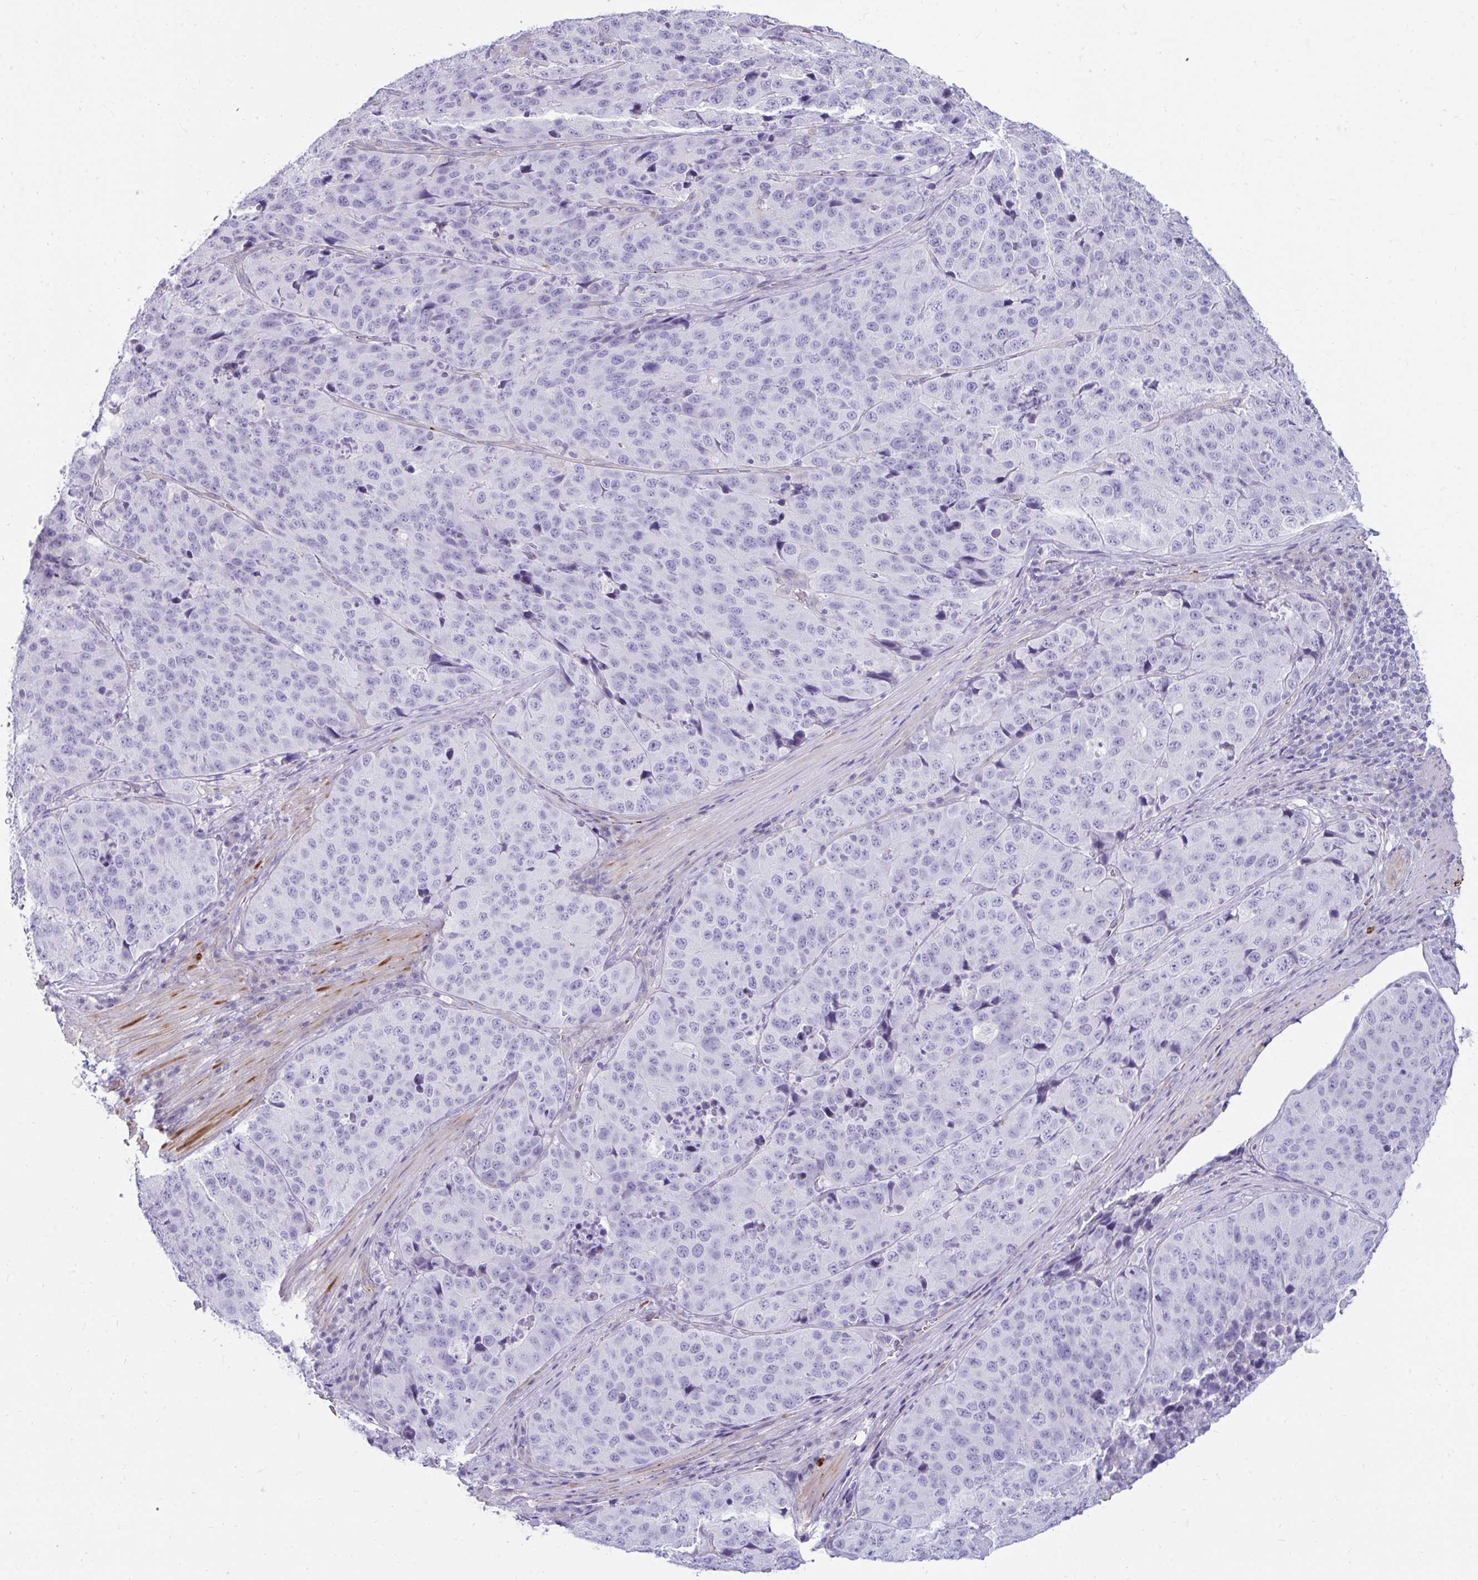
{"staining": {"intensity": "negative", "quantity": "none", "location": "none"}, "tissue": "stomach cancer", "cell_type": "Tumor cells", "image_type": "cancer", "snomed": [{"axis": "morphology", "description": "Adenocarcinoma, NOS"}, {"axis": "topography", "description": "Stomach"}], "caption": "Stomach cancer stained for a protein using immunohistochemistry exhibits no expression tumor cells.", "gene": "UBL3", "patient": {"sex": "male", "age": 71}}